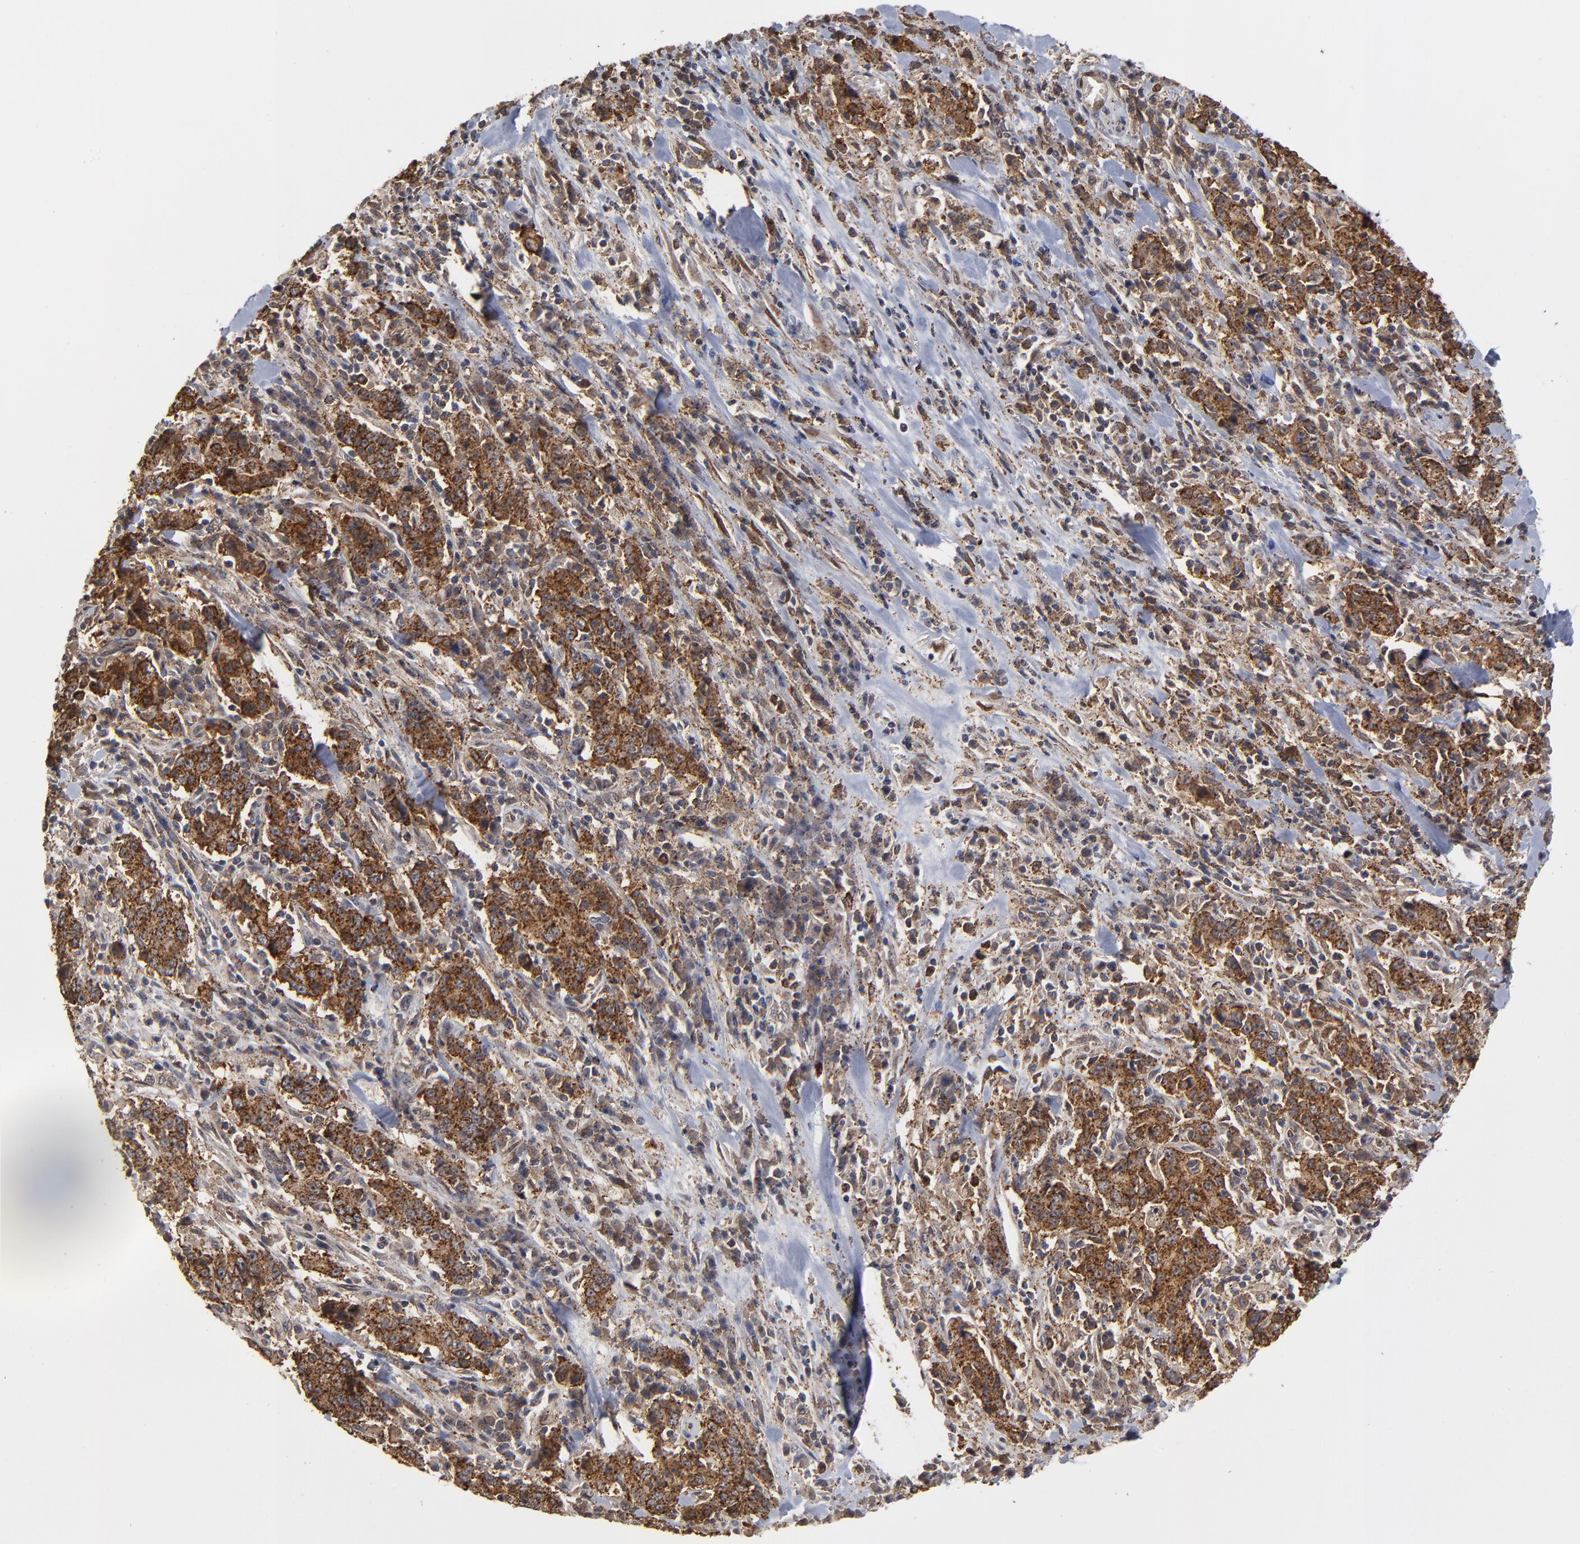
{"staining": {"intensity": "strong", "quantity": ">75%", "location": "cytoplasmic/membranous"}, "tissue": "stomach cancer", "cell_type": "Tumor cells", "image_type": "cancer", "snomed": [{"axis": "morphology", "description": "Normal tissue, NOS"}, {"axis": "morphology", "description": "Adenocarcinoma, NOS"}, {"axis": "topography", "description": "Stomach, upper"}, {"axis": "topography", "description": "Stomach"}], "caption": "Adenocarcinoma (stomach) was stained to show a protein in brown. There is high levels of strong cytoplasmic/membranous staining in about >75% of tumor cells.", "gene": "ASB8", "patient": {"sex": "male", "age": 59}}